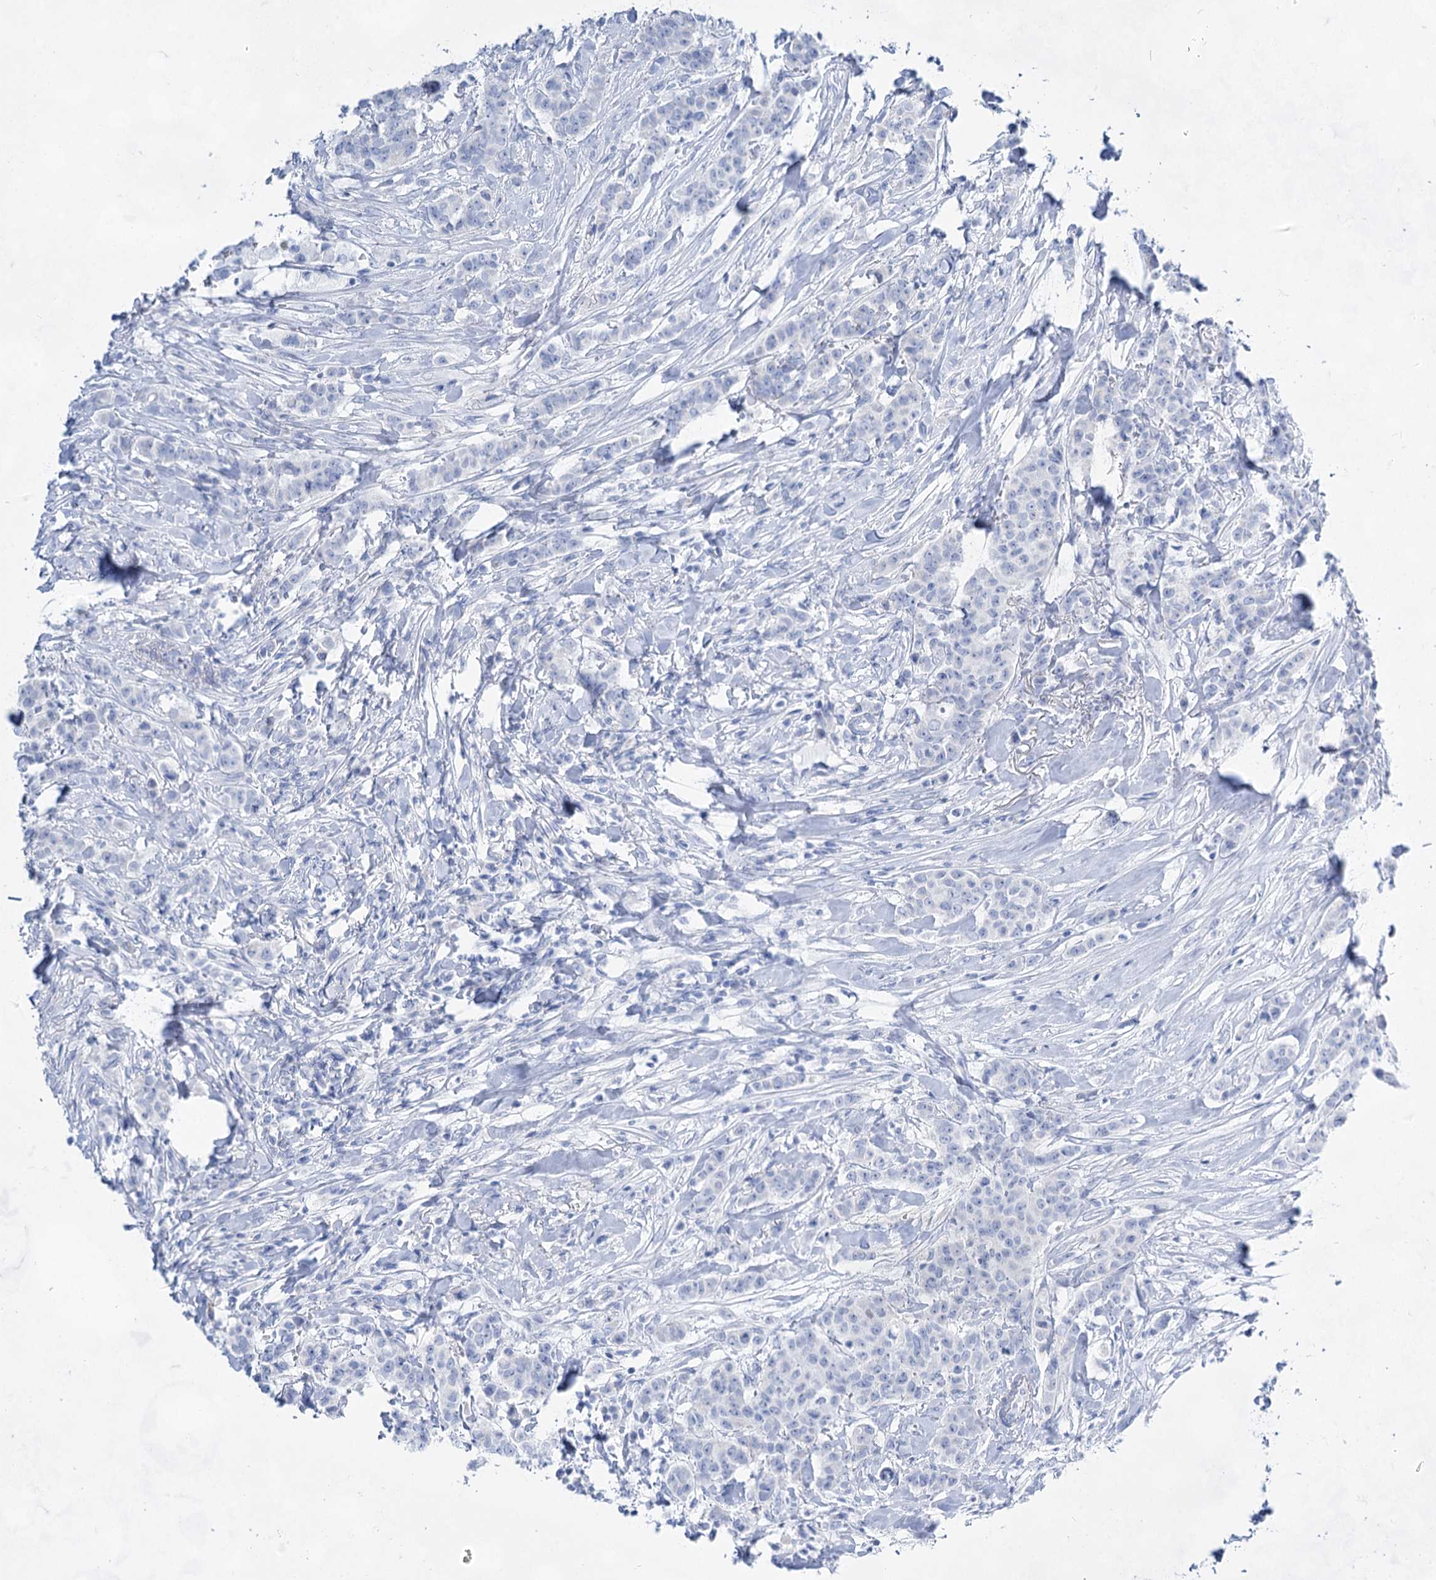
{"staining": {"intensity": "negative", "quantity": "none", "location": "none"}, "tissue": "breast cancer", "cell_type": "Tumor cells", "image_type": "cancer", "snomed": [{"axis": "morphology", "description": "Duct carcinoma"}, {"axis": "topography", "description": "Breast"}], "caption": "High magnification brightfield microscopy of breast cancer stained with DAB (3,3'-diaminobenzidine) (brown) and counterstained with hematoxylin (blue): tumor cells show no significant expression.", "gene": "ACRV1", "patient": {"sex": "female", "age": 40}}